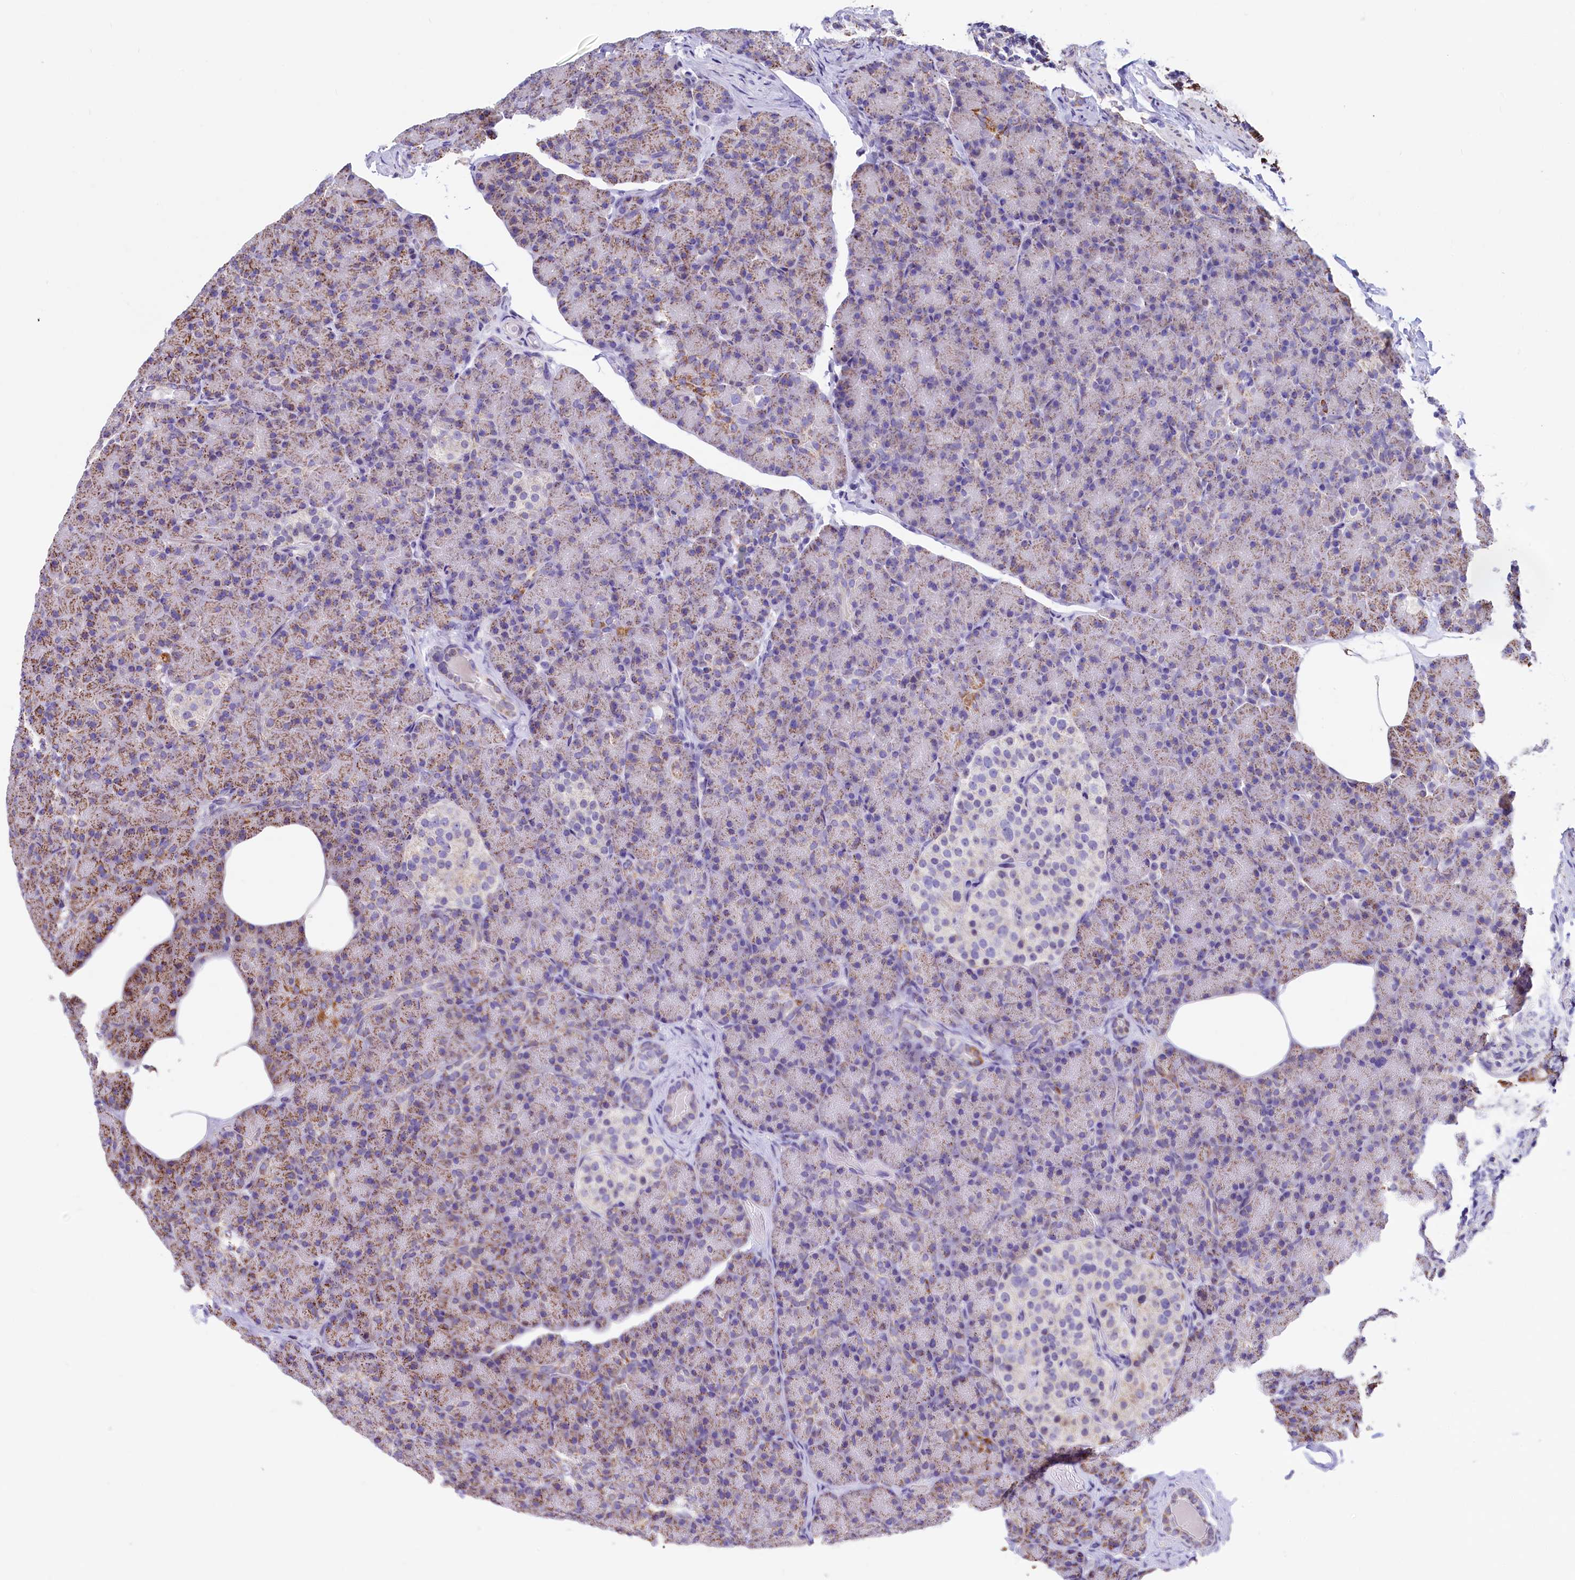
{"staining": {"intensity": "moderate", "quantity": "25%-75%", "location": "cytoplasmic/membranous"}, "tissue": "pancreas", "cell_type": "Exocrine glandular cells", "image_type": "normal", "snomed": [{"axis": "morphology", "description": "Normal tissue, NOS"}, {"axis": "topography", "description": "Pancreas"}], "caption": "This histopathology image shows immunohistochemistry staining of benign human pancreas, with medium moderate cytoplasmic/membranous staining in about 25%-75% of exocrine glandular cells.", "gene": "VWCE", "patient": {"sex": "female", "age": 43}}